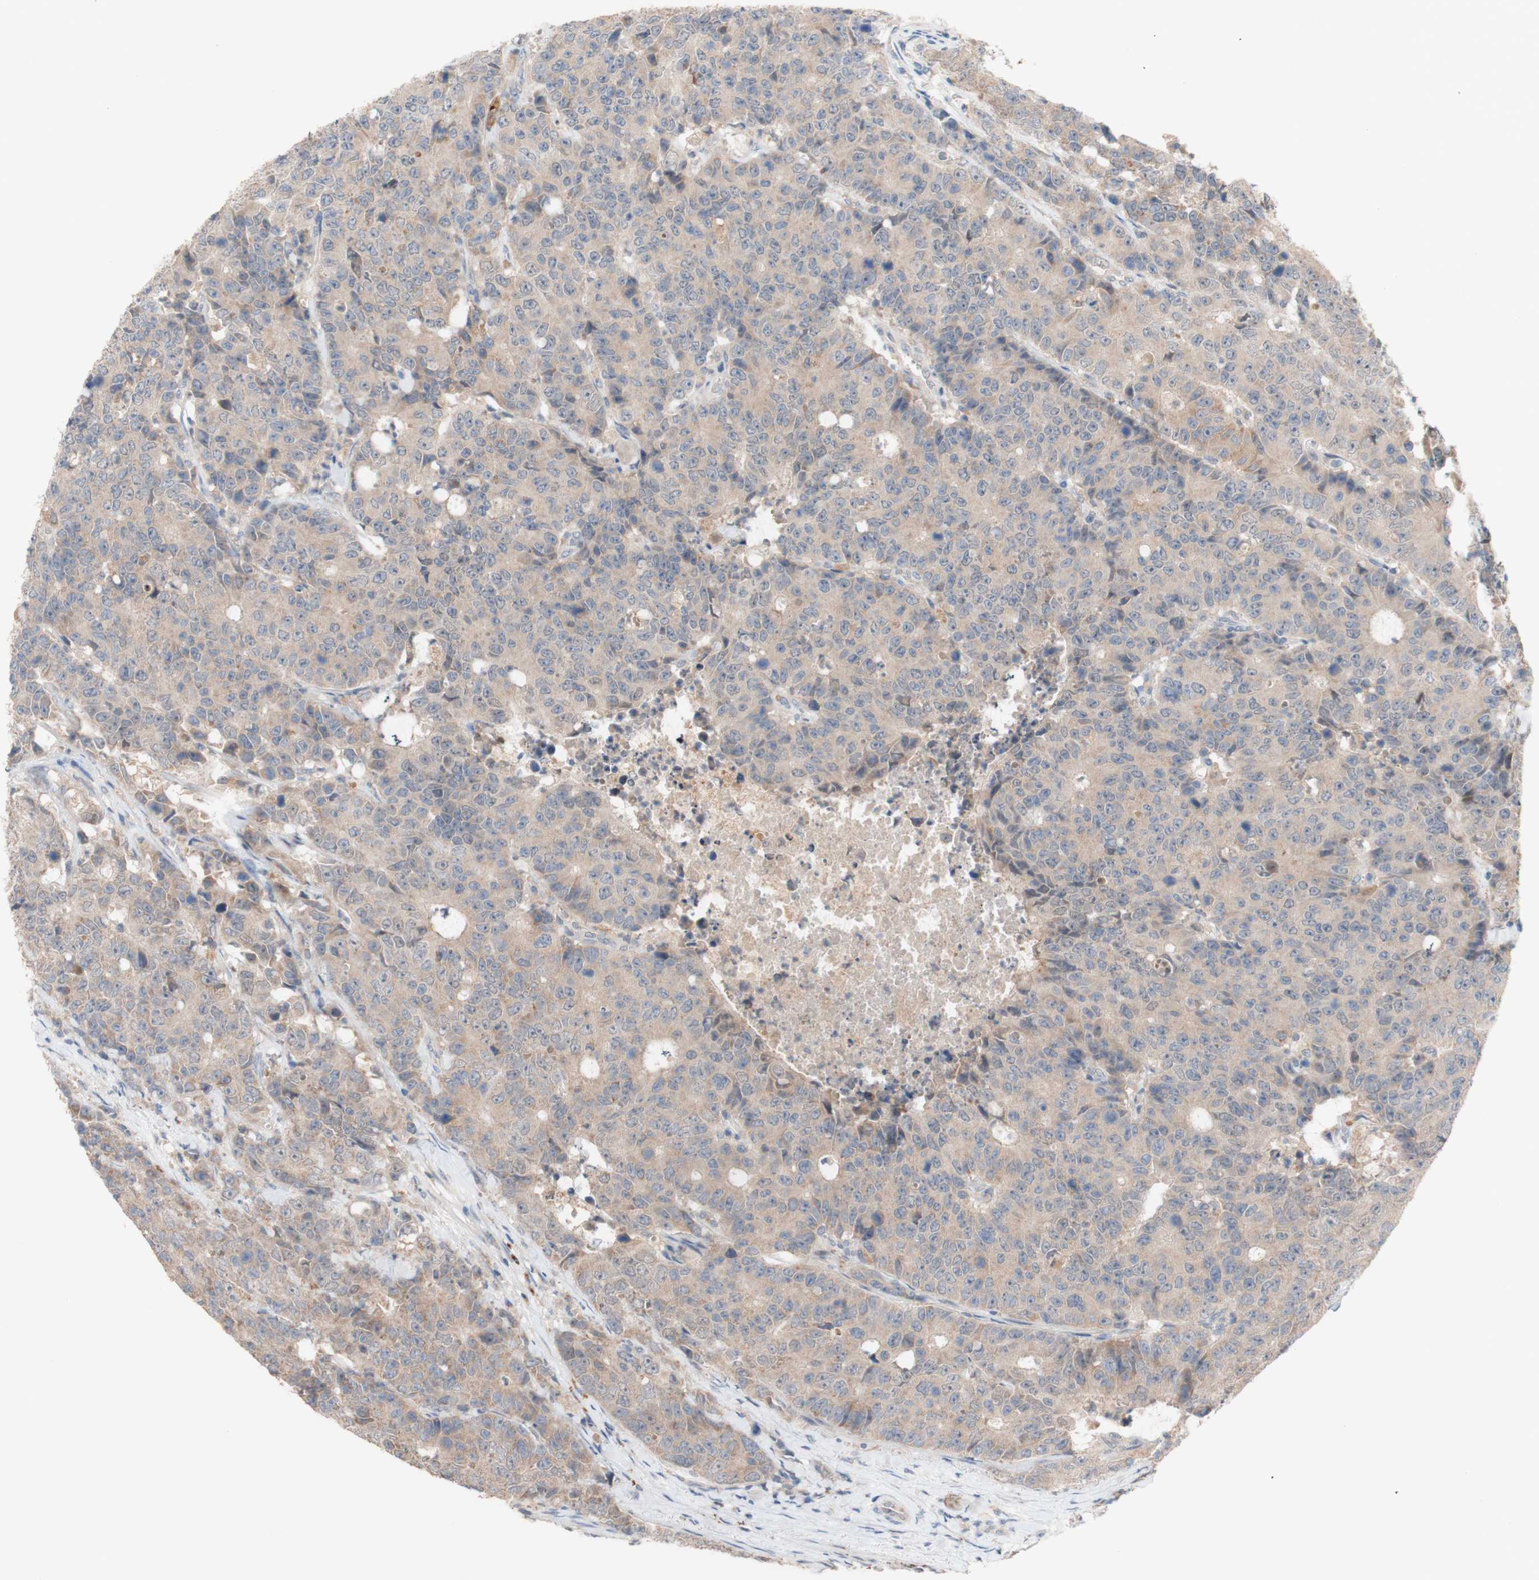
{"staining": {"intensity": "weak", "quantity": ">75%", "location": "cytoplasmic/membranous"}, "tissue": "colorectal cancer", "cell_type": "Tumor cells", "image_type": "cancer", "snomed": [{"axis": "morphology", "description": "Adenocarcinoma, NOS"}, {"axis": "topography", "description": "Colon"}], "caption": "A brown stain shows weak cytoplasmic/membranous positivity of a protein in human adenocarcinoma (colorectal) tumor cells.", "gene": "PEX2", "patient": {"sex": "female", "age": 86}}